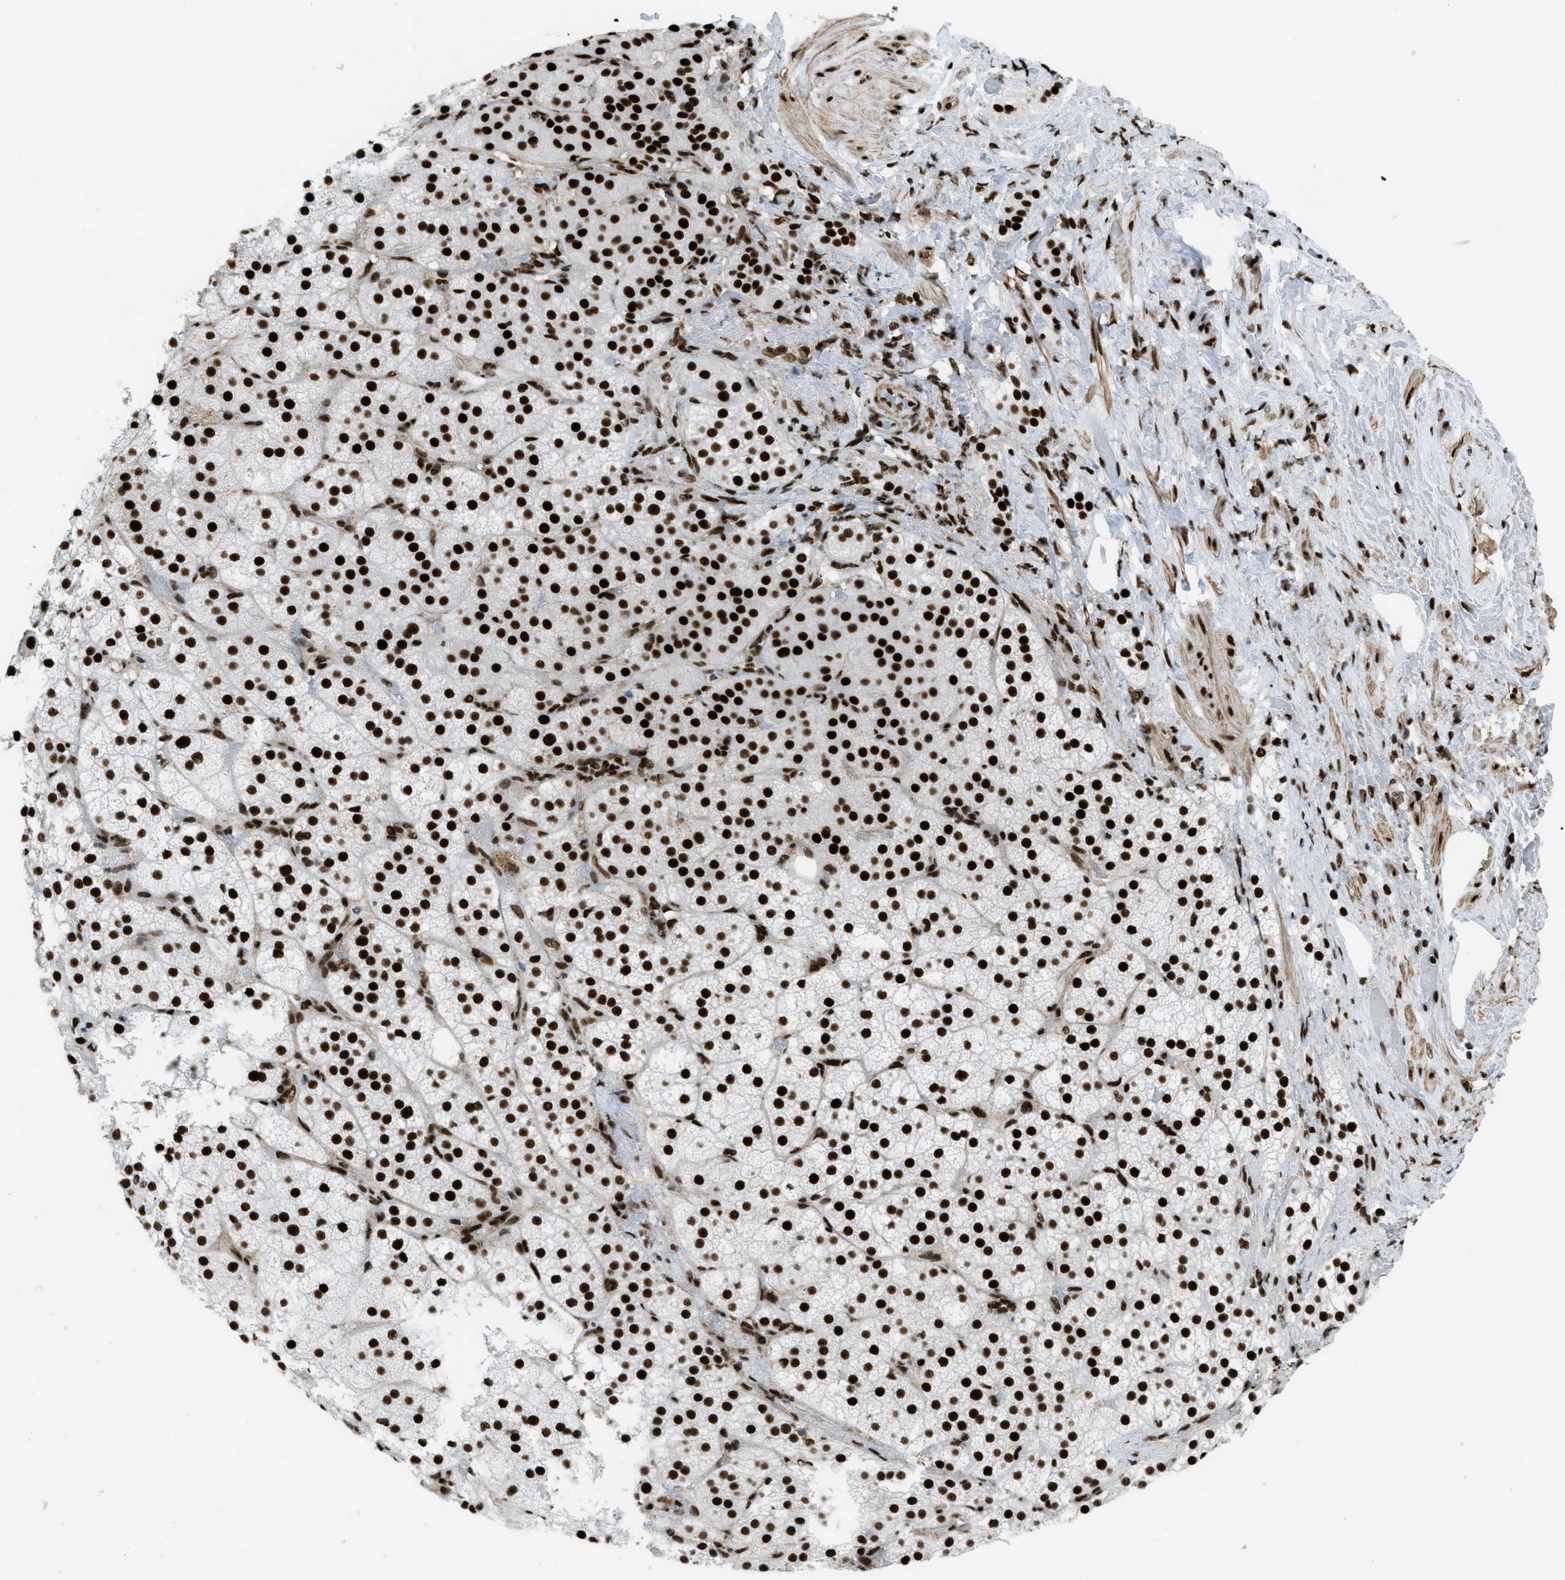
{"staining": {"intensity": "strong", "quantity": ">75%", "location": "nuclear"}, "tissue": "adrenal gland", "cell_type": "Glandular cells", "image_type": "normal", "snomed": [{"axis": "morphology", "description": "Normal tissue, NOS"}, {"axis": "topography", "description": "Adrenal gland"}], "caption": "A brown stain shows strong nuclear staining of a protein in glandular cells of unremarkable human adrenal gland. The staining was performed using DAB (3,3'-diaminobenzidine), with brown indicating positive protein expression. Nuclei are stained blue with hematoxylin.", "gene": "ZNF207", "patient": {"sex": "female", "age": 59}}